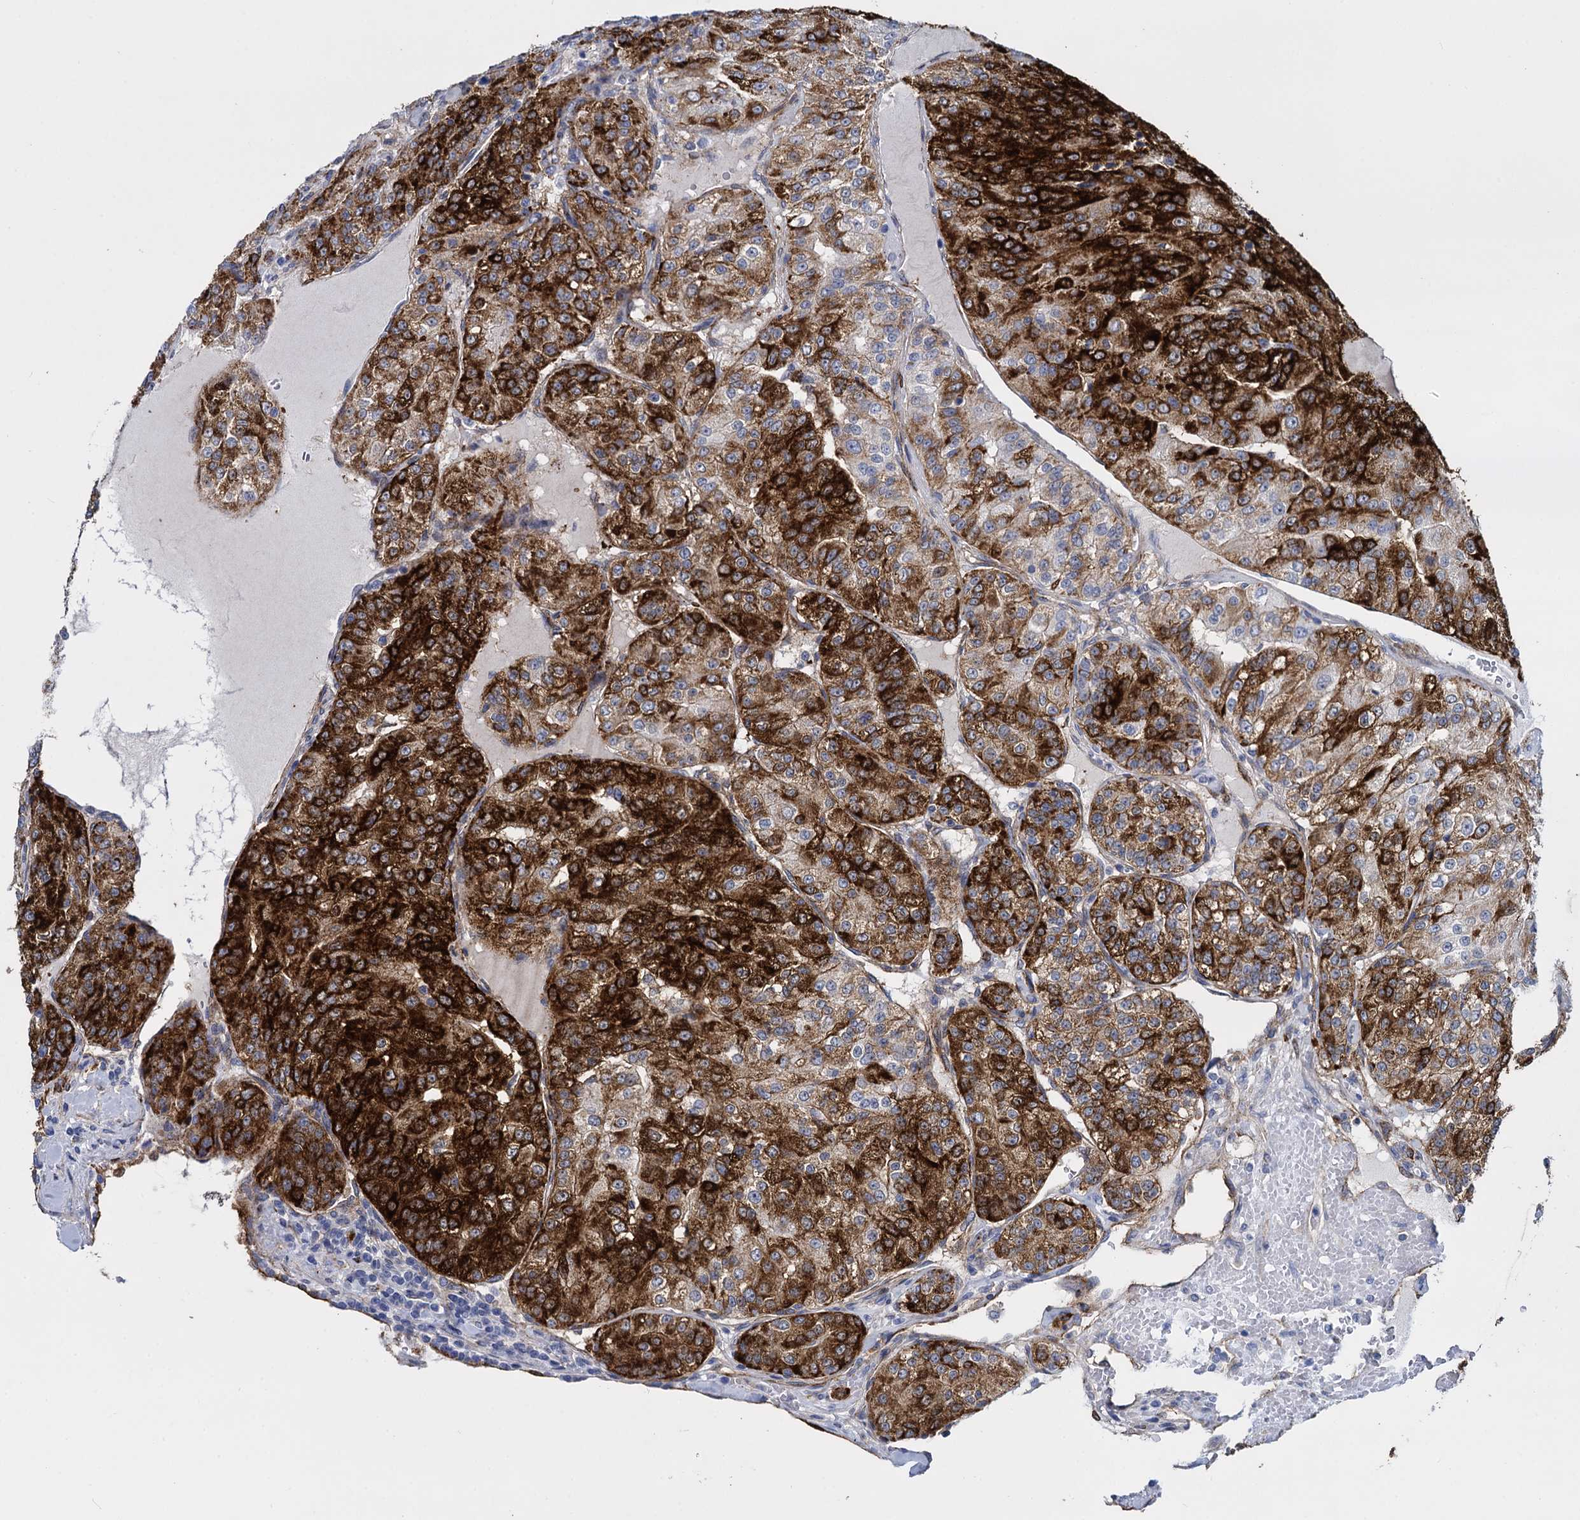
{"staining": {"intensity": "strong", "quantity": ">75%", "location": "cytoplasmic/membranous"}, "tissue": "renal cancer", "cell_type": "Tumor cells", "image_type": "cancer", "snomed": [{"axis": "morphology", "description": "Adenocarcinoma, NOS"}, {"axis": "topography", "description": "Kidney"}], "caption": "Tumor cells demonstrate high levels of strong cytoplasmic/membranous positivity in approximately >75% of cells in adenocarcinoma (renal).", "gene": "SNCG", "patient": {"sex": "female", "age": 63}}